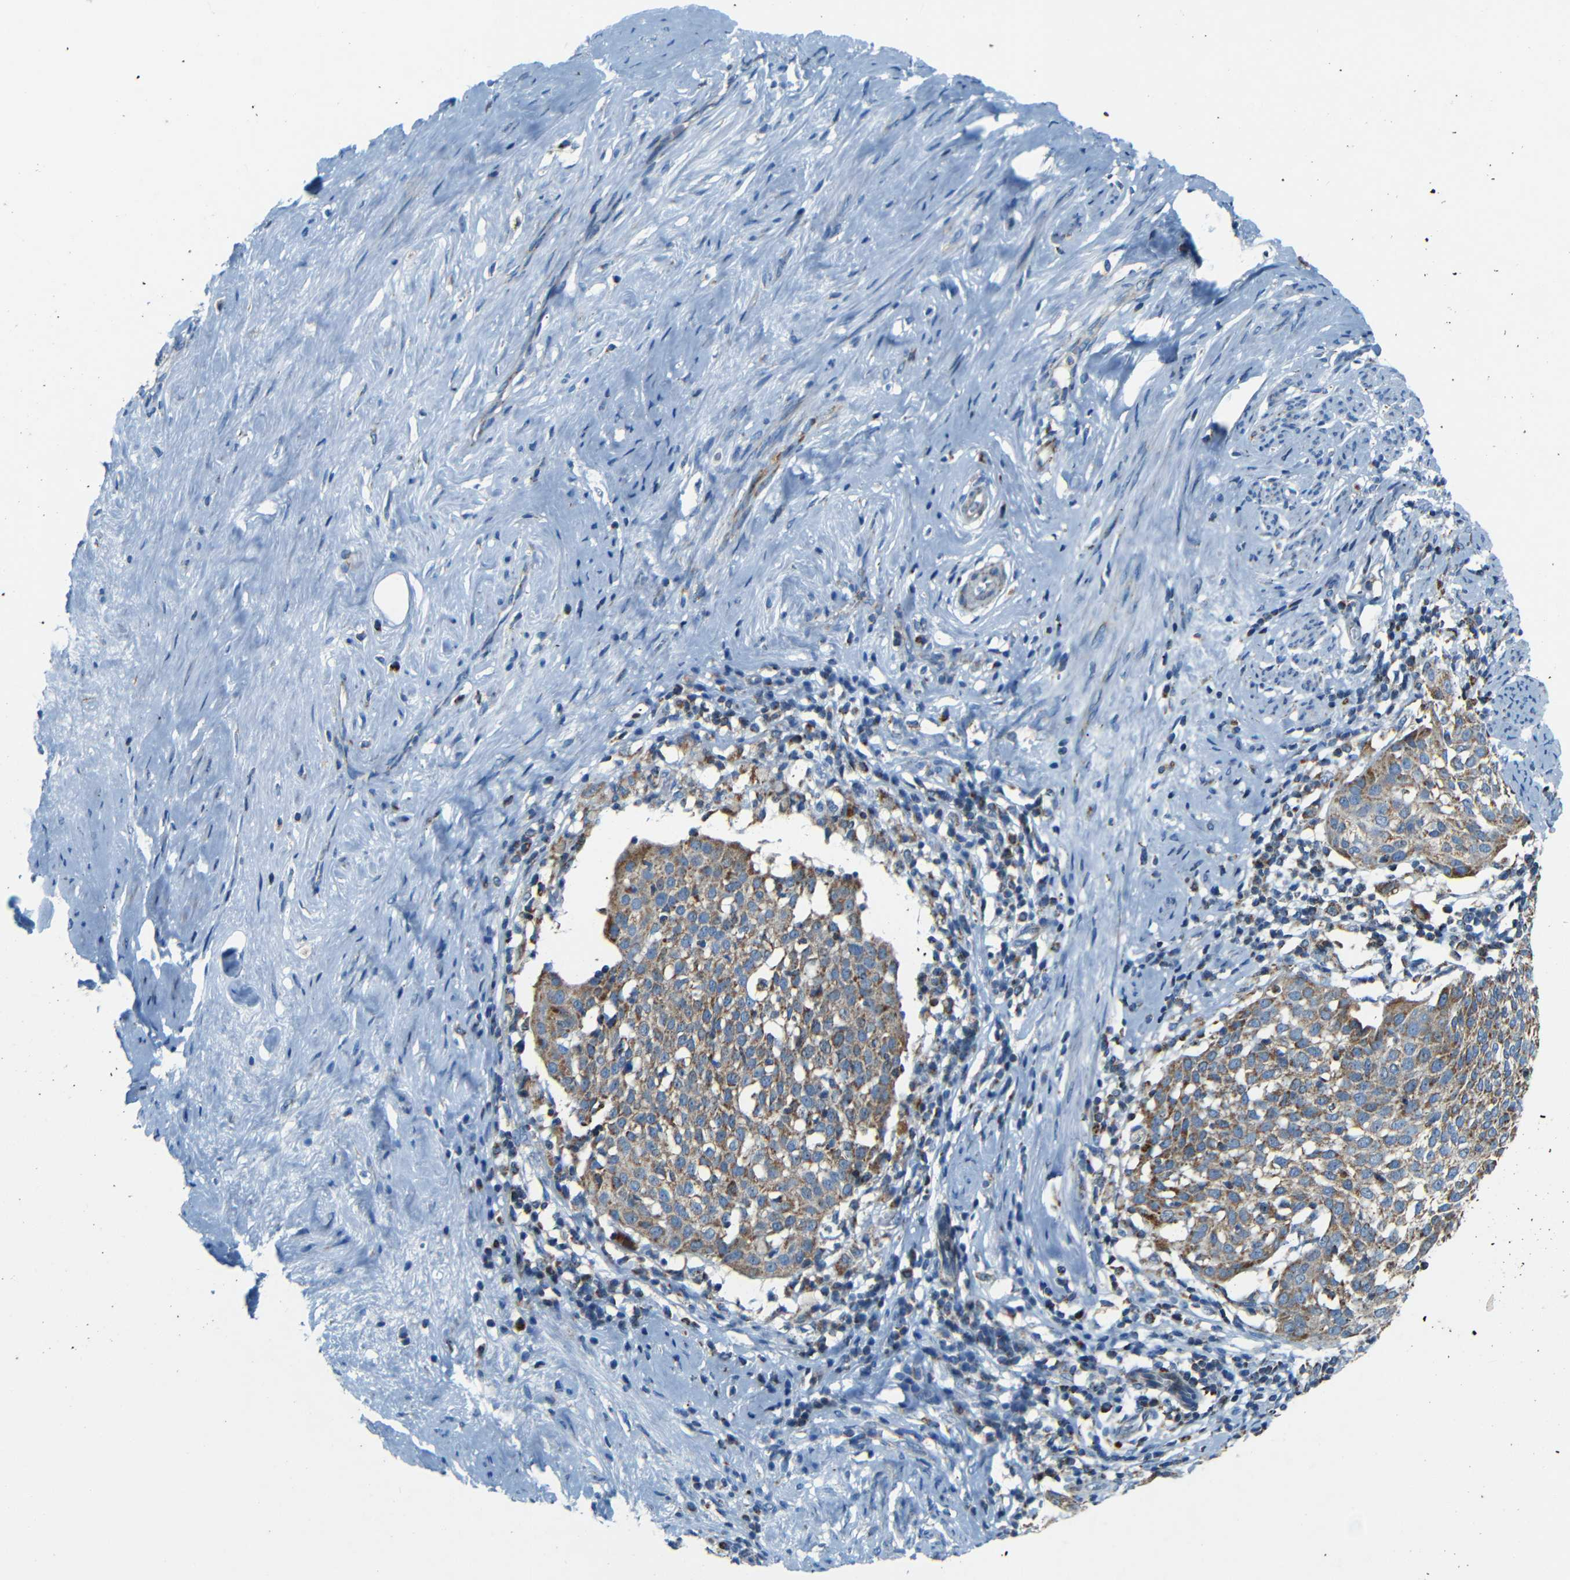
{"staining": {"intensity": "moderate", "quantity": ">75%", "location": "cytoplasmic/membranous"}, "tissue": "cervical cancer", "cell_type": "Tumor cells", "image_type": "cancer", "snomed": [{"axis": "morphology", "description": "Squamous cell carcinoma, NOS"}, {"axis": "topography", "description": "Cervix"}], "caption": "This is a micrograph of immunohistochemistry staining of cervical cancer, which shows moderate expression in the cytoplasmic/membranous of tumor cells.", "gene": "WSCD2", "patient": {"sex": "female", "age": 51}}